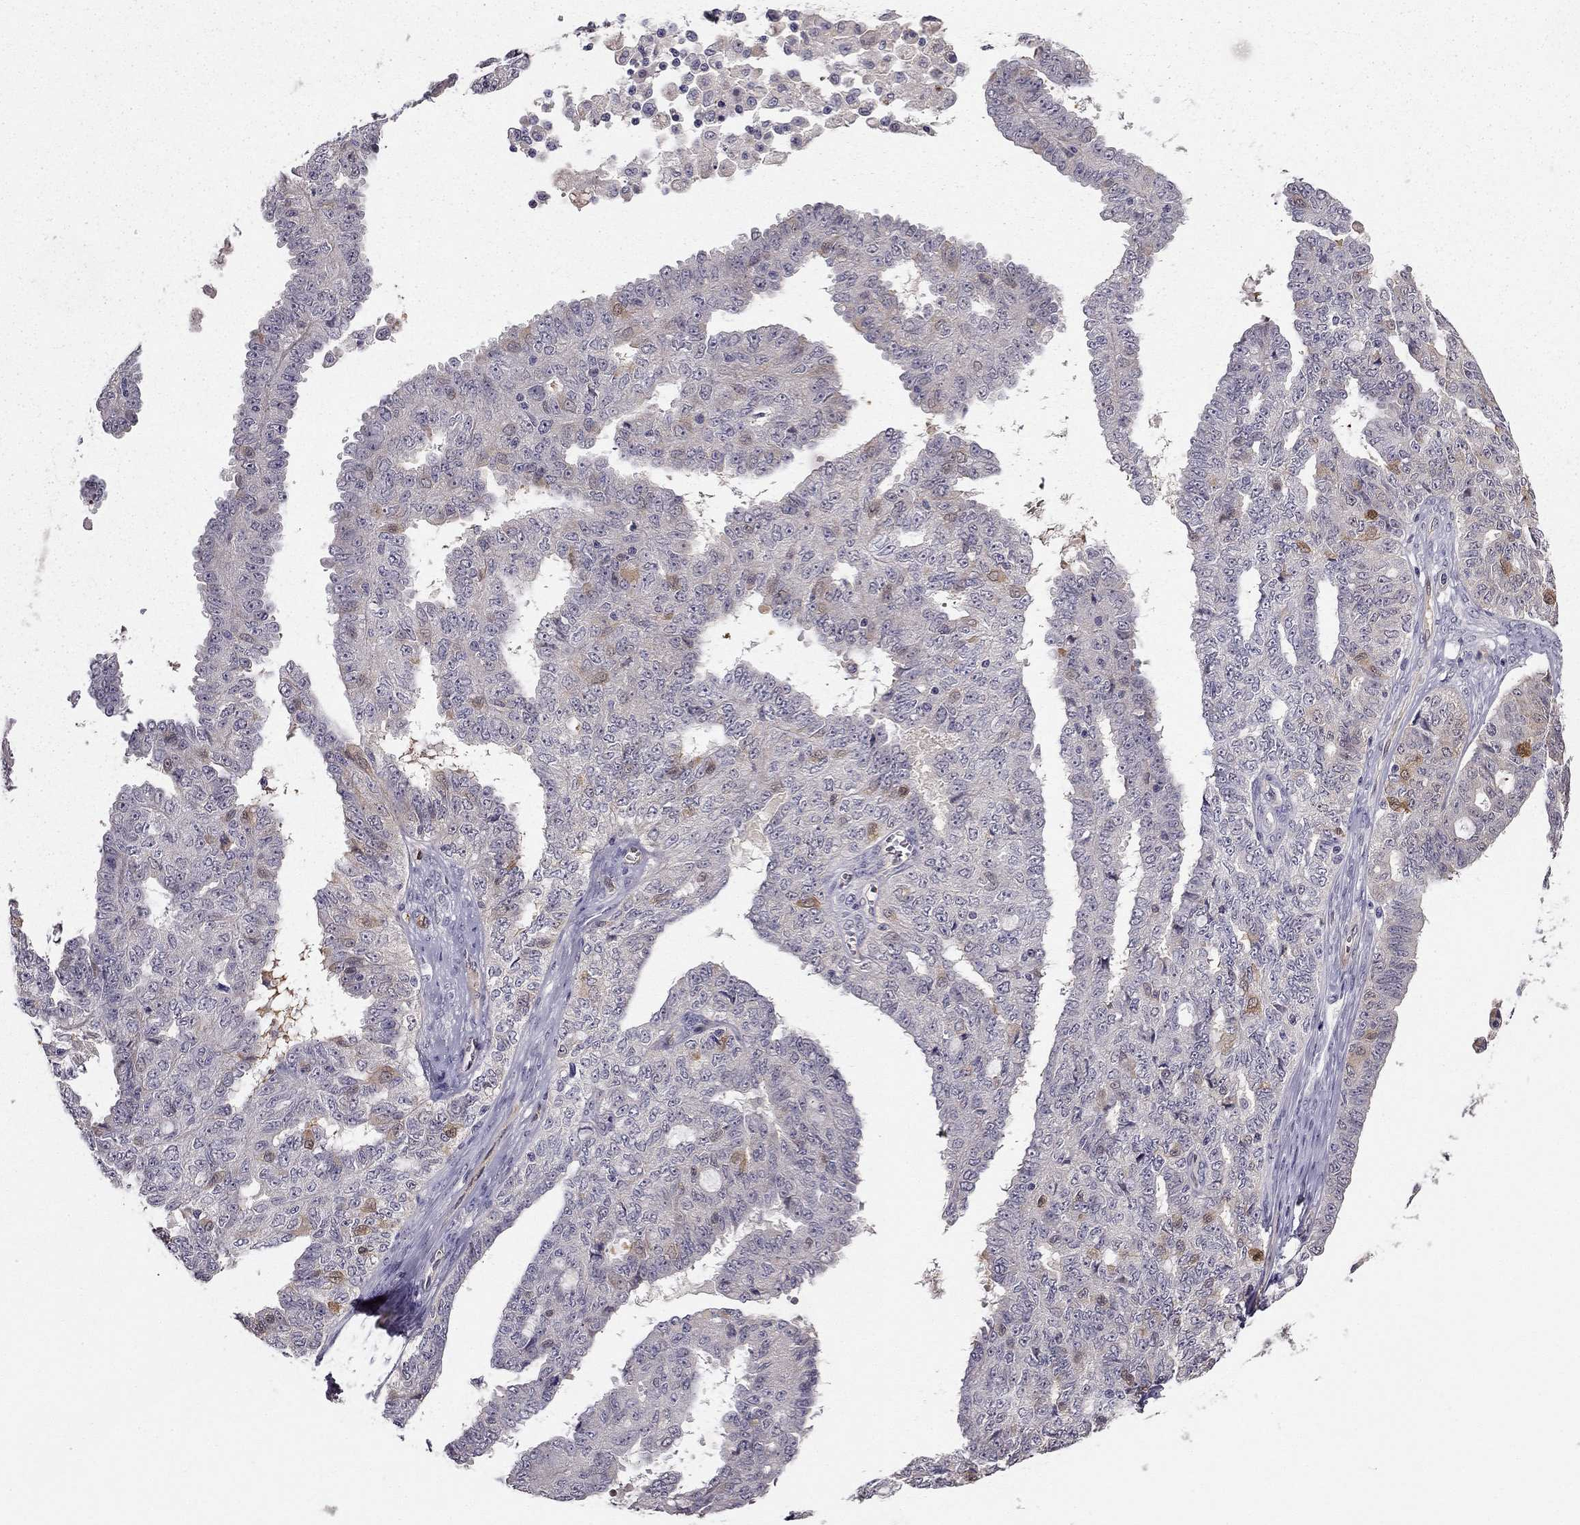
{"staining": {"intensity": "negative", "quantity": "none", "location": "none"}, "tissue": "ovarian cancer", "cell_type": "Tumor cells", "image_type": "cancer", "snomed": [{"axis": "morphology", "description": "Cystadenocarcinoma, serous, NOS"}, {"axis": "topography", "description": "Ovary"}], "caption": "Immunohistochemical staining of human ovarian serous cystadenocarcinoma displays no significant expression in tumor cells.", "gene": "NQO1", "patient": {"sex": "female", "age": 71}}